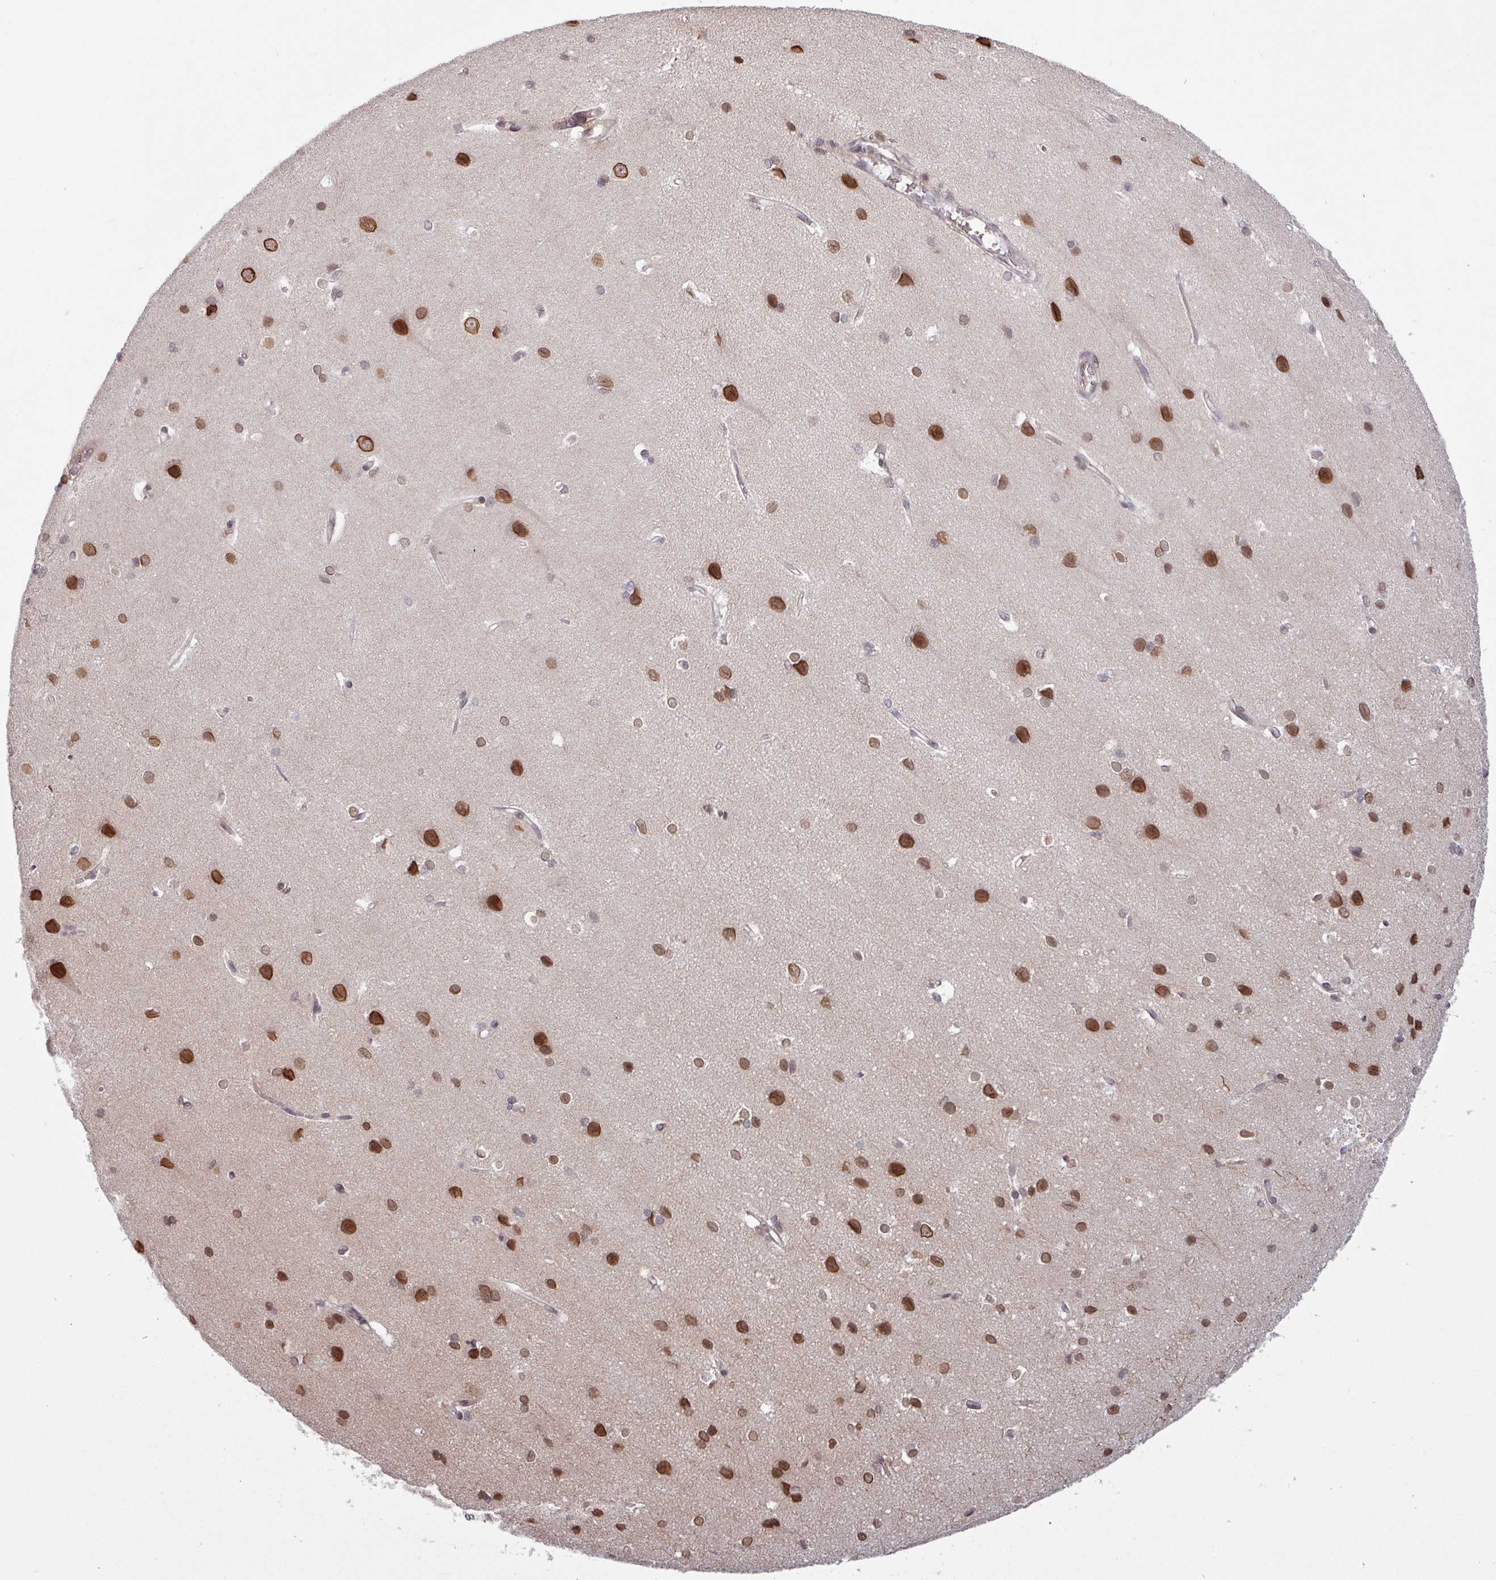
{"staining": {"intensity": "weak", "quantity": ">75%", "location": "cytoplasmic/membranous"}, "tissue": "cerebral cortex", "cell_type": "Endothelial cells", "image_type": "normal", "snomed": [{"axis": "morphology", "description": "Normal tissue, NOS"}, {"axis": "topography", "description": "Cerebral cortex"}], "caption": "An image of cerebral cortex stained for a protein exhibits weak cytoplasmic/membranous brown staining in endothelial cells. (brown staining indicates protein expression, while blue staining denotes nuclei).", "gene": "RBM4B", "patient": {"sex": "male", "age": 37}}